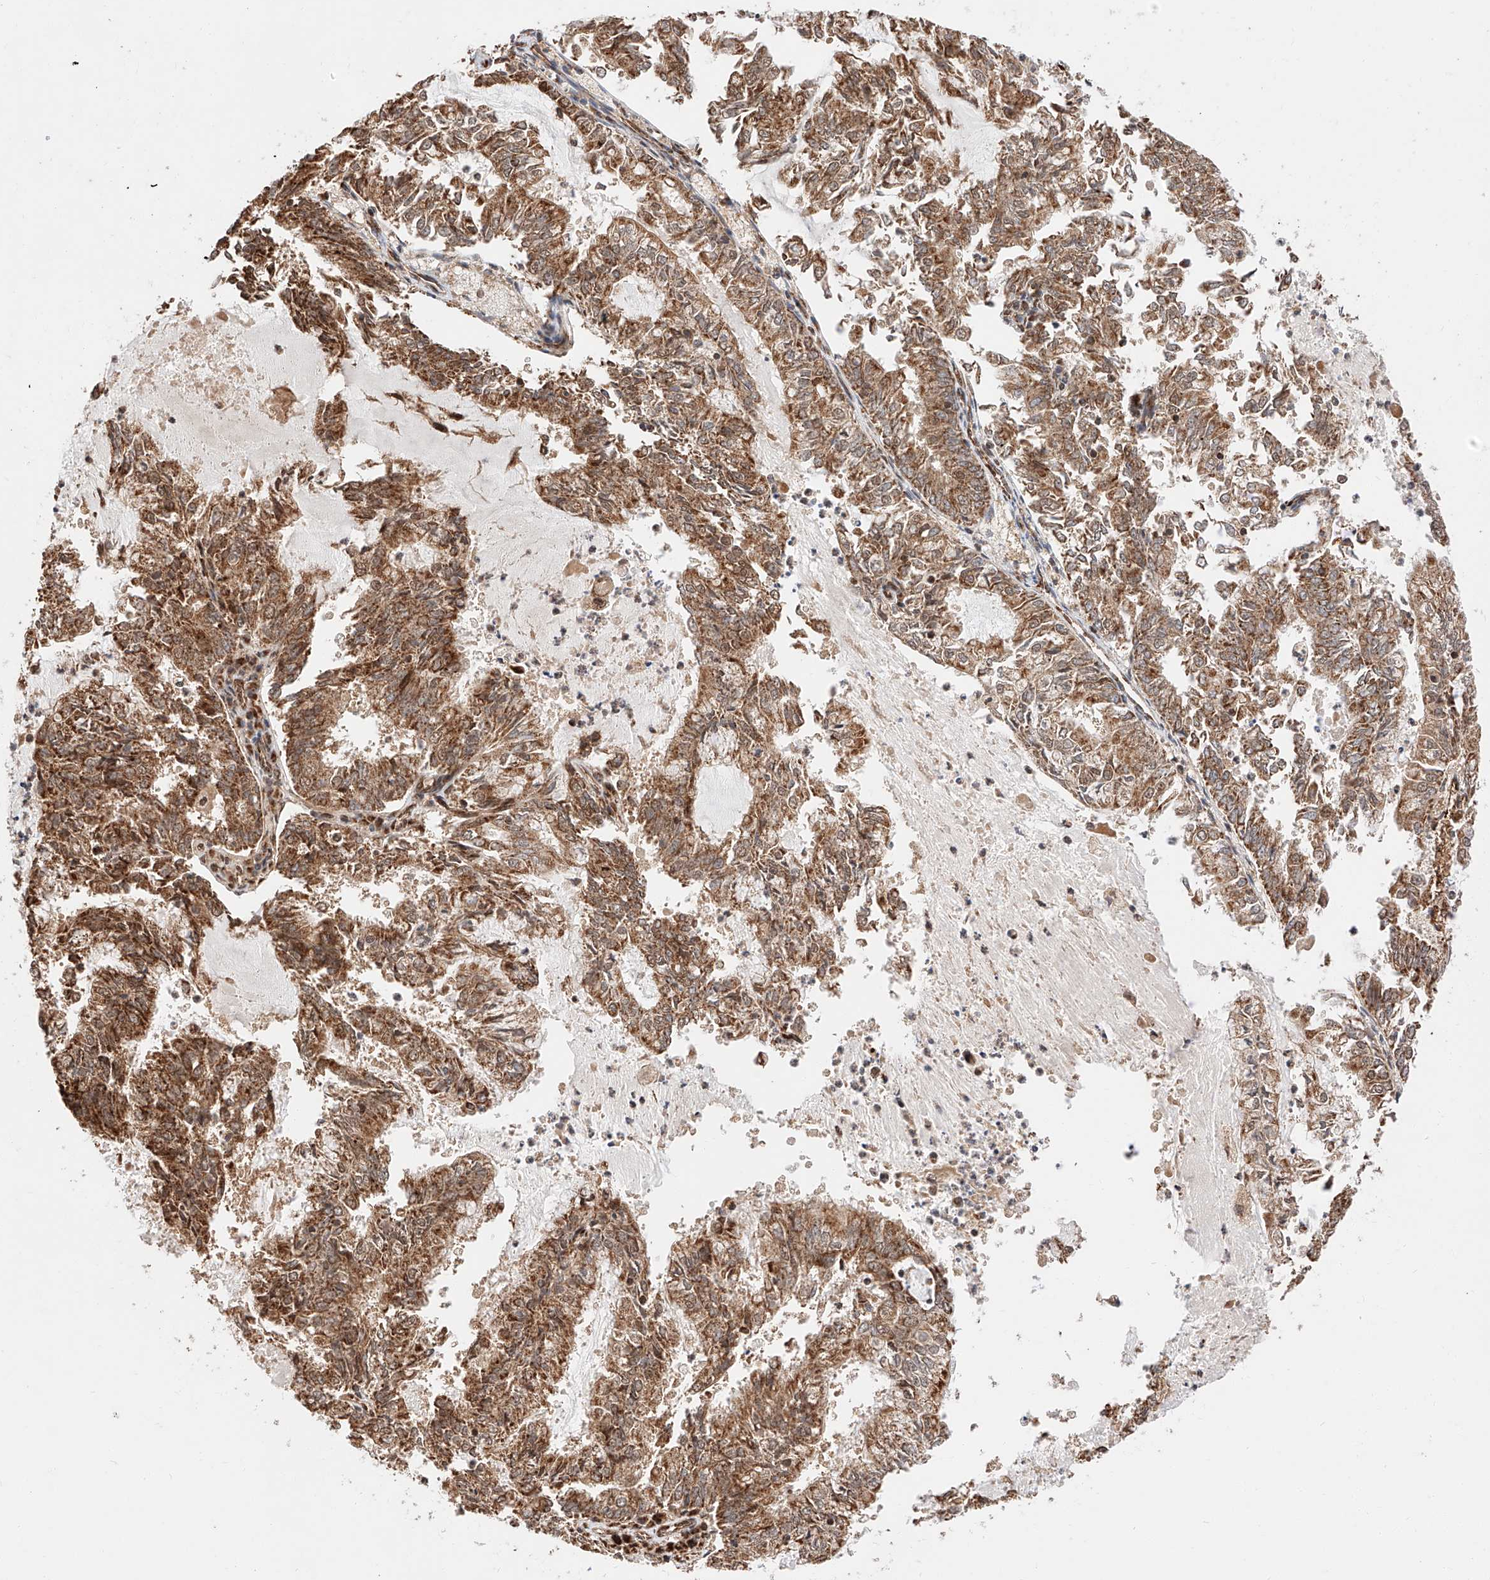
{"staining": {"intensity": "moderate", "quantity": ">75%", "location": "cytoplasmic/membranous"}, "tissue": "endometrial cancer", "cell_type": "Tumor cells", "image_type": "cancer", "snomed": [{"axis": "morphology", "description": "Adenocarcinoma, NOS"}, {"axis": "topography", "description": "Endometrium"}], "caption": "Adenocarcinoma (endometrial) stained for a protein shows moderate cytoplasmic/membranous positivity in tumor cells. The staining was performed using DAB (3,3'-diaminobenzidine), with brown indicating positive protein expression. Nuclei are stained blue with hematoxylin.", "gene": "THTPA", "patient": {"sex": "female", "age": 57}}